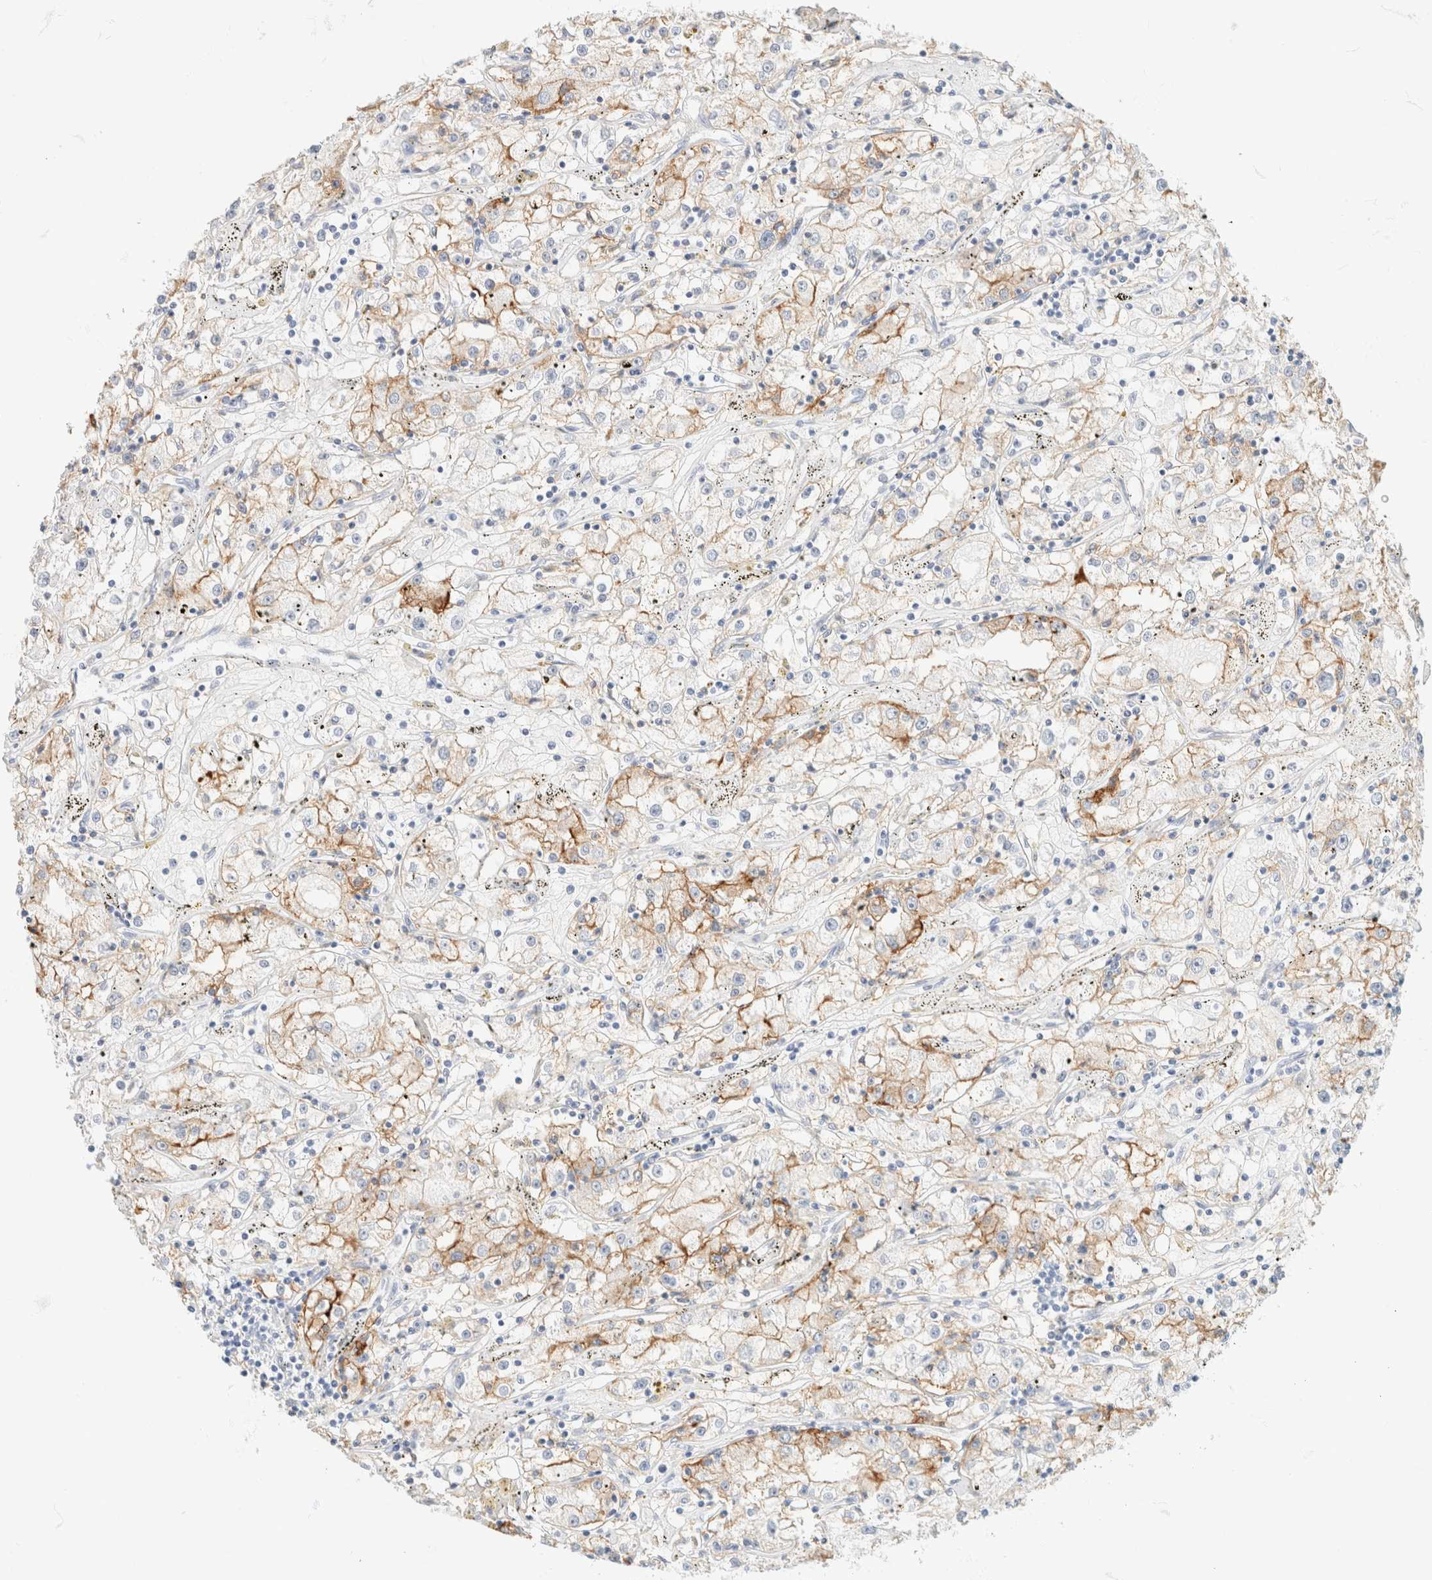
{"staining": {"intensity": "moderate", "quantity": "25%-75%", "location": "cytoplasmic/membranous"}, "tissue": "renal cancer", "cell_type": "Tumor cells", "image_type": "cancer", "snomed": [{"axis": "morphology", "description": "Adenocarcinoma, NOS"}, {"axis": "topography", "description": "Kidney"}], "caption": "Immunohistochemical staining of renal cancer (adenocarcinoma) demonstrates moderate cytoplasmic/membranous protein staining in about 25%-75% of tumor cells.", "gene": "CA12", "patient": {"sex": "male", "age": 56}}